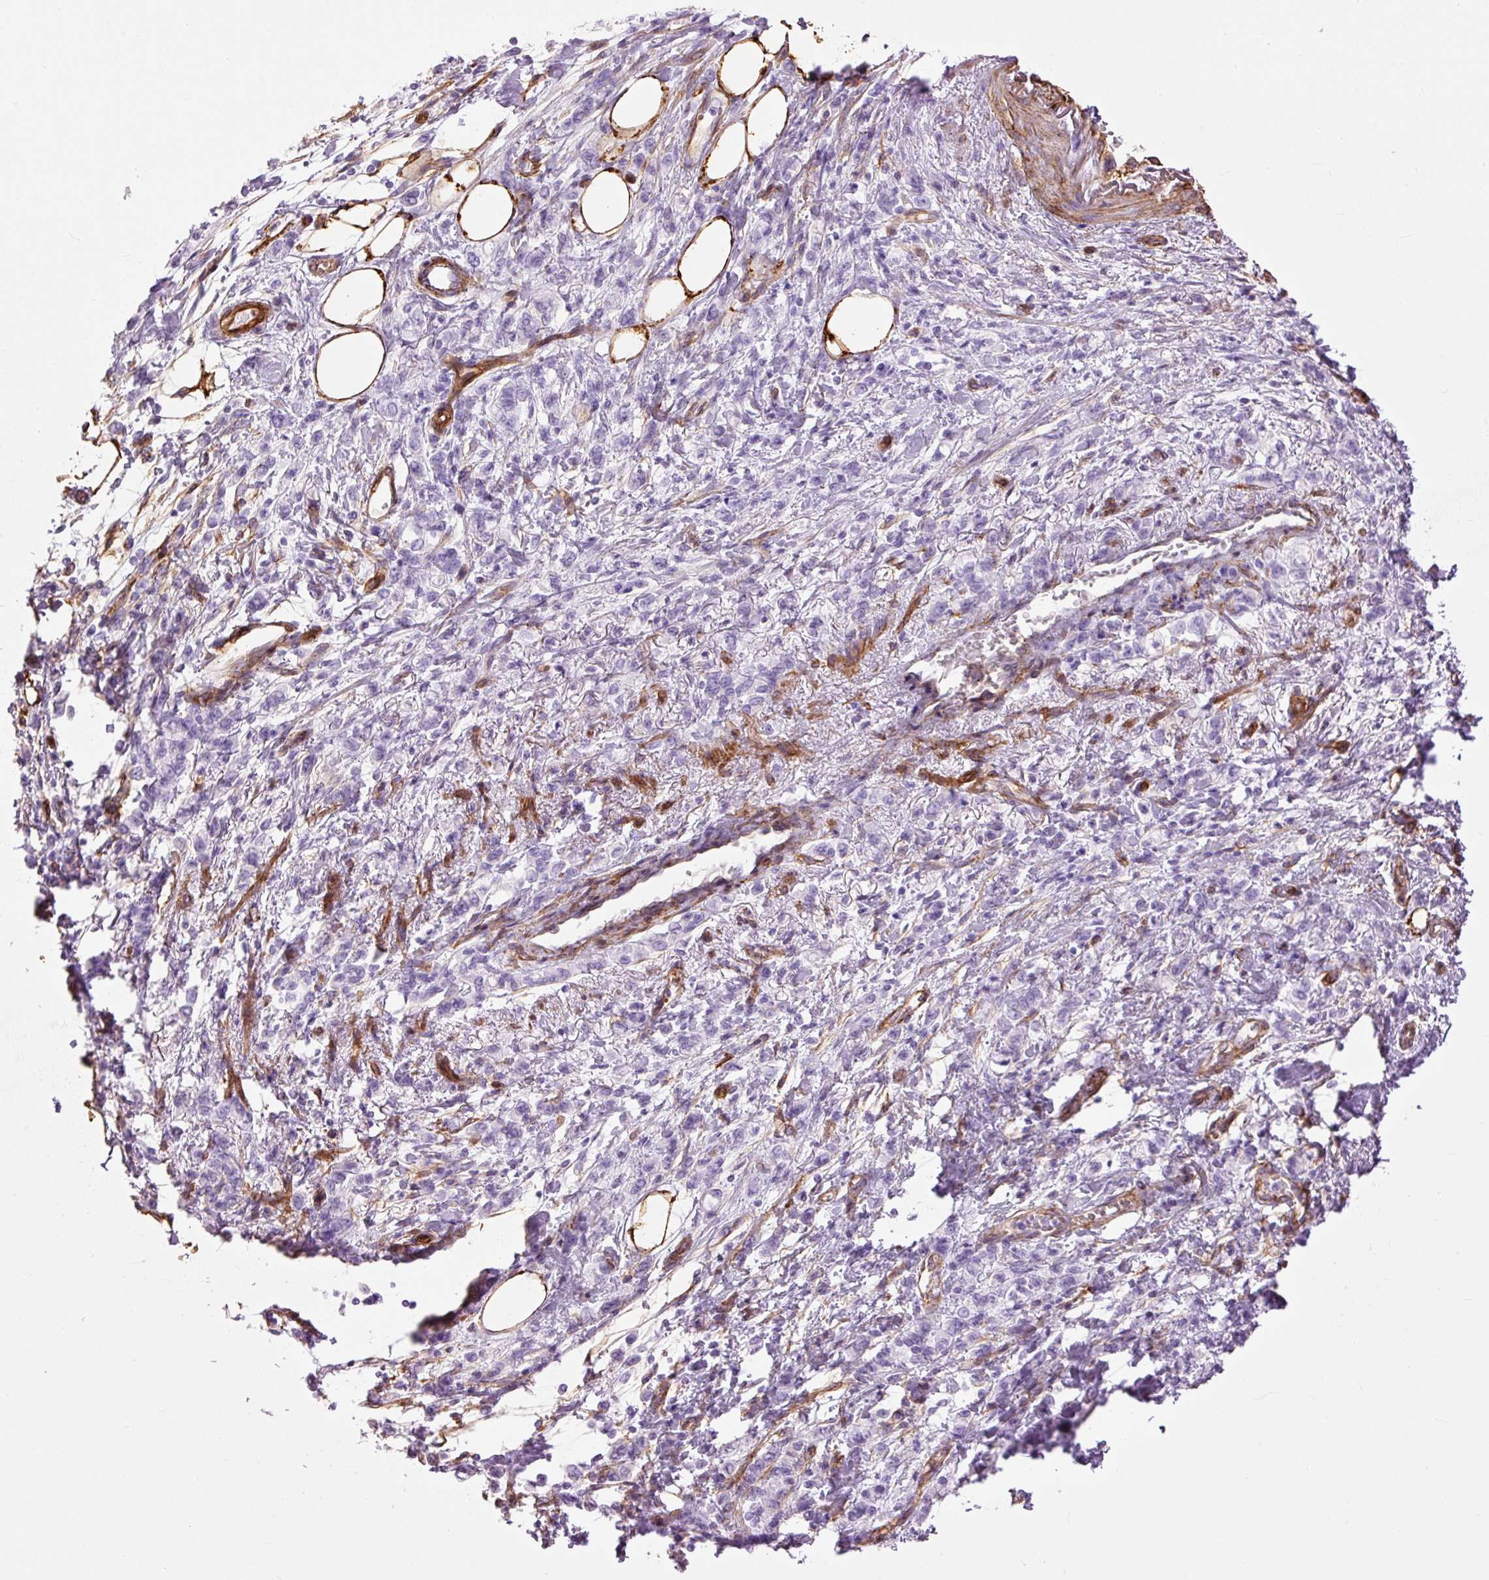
{"staining": {"intensity": "negative", "quantity": "none", "location": "none"}, "tissue": "stomach cancer", "cell_type": "Tumor cells", "image_type": "cancer", "snomed": [{"axis": "morphology", "description": "Adenocarcinoma, NOS"}, {"axis": "topography", "description": "Stomach"}], "caption": "A photomicrograph of human stomach cancer (adenocarcinoma) is negative for staining in tumor cells.", "gene": "CAV1", "patient": {"sex": "male", "age": 77}}